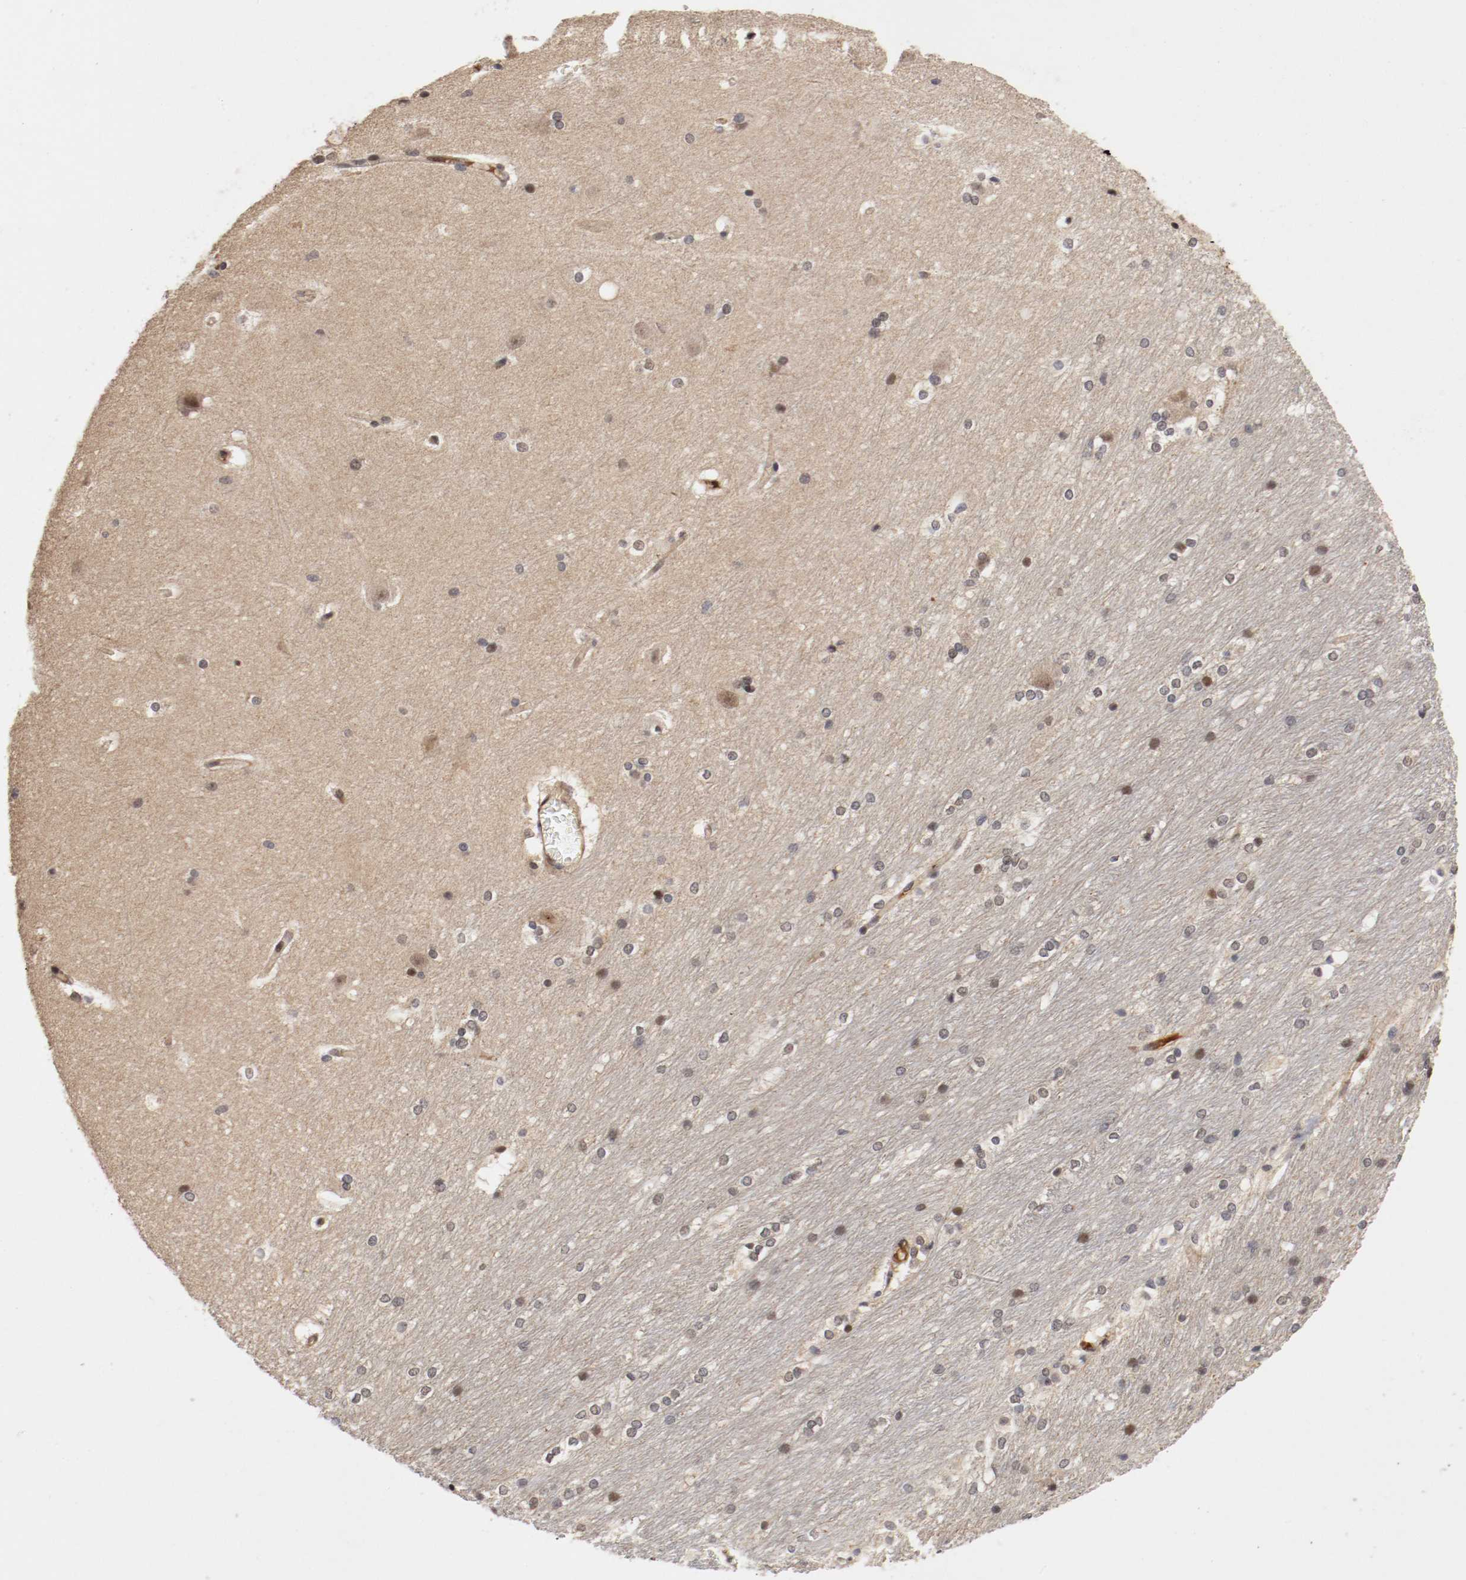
{"staining": {"intensity": "negative", "quantity": "none", "location": "none"}, "tissue": "hippocampus", "cell_type": "Glial cells", "image_type": "normal", "snomed": [{"axis": "morphology", "description": "Normal tissue, NOS"}, {"axis": "topography", "description": "Hippocampus"}], "caption": "IHC of unremarkable hippocampus demonstrates no expression in glial cells.", "gene": "DNMT3B", "patient": {"sex": "female", "age": 19}}